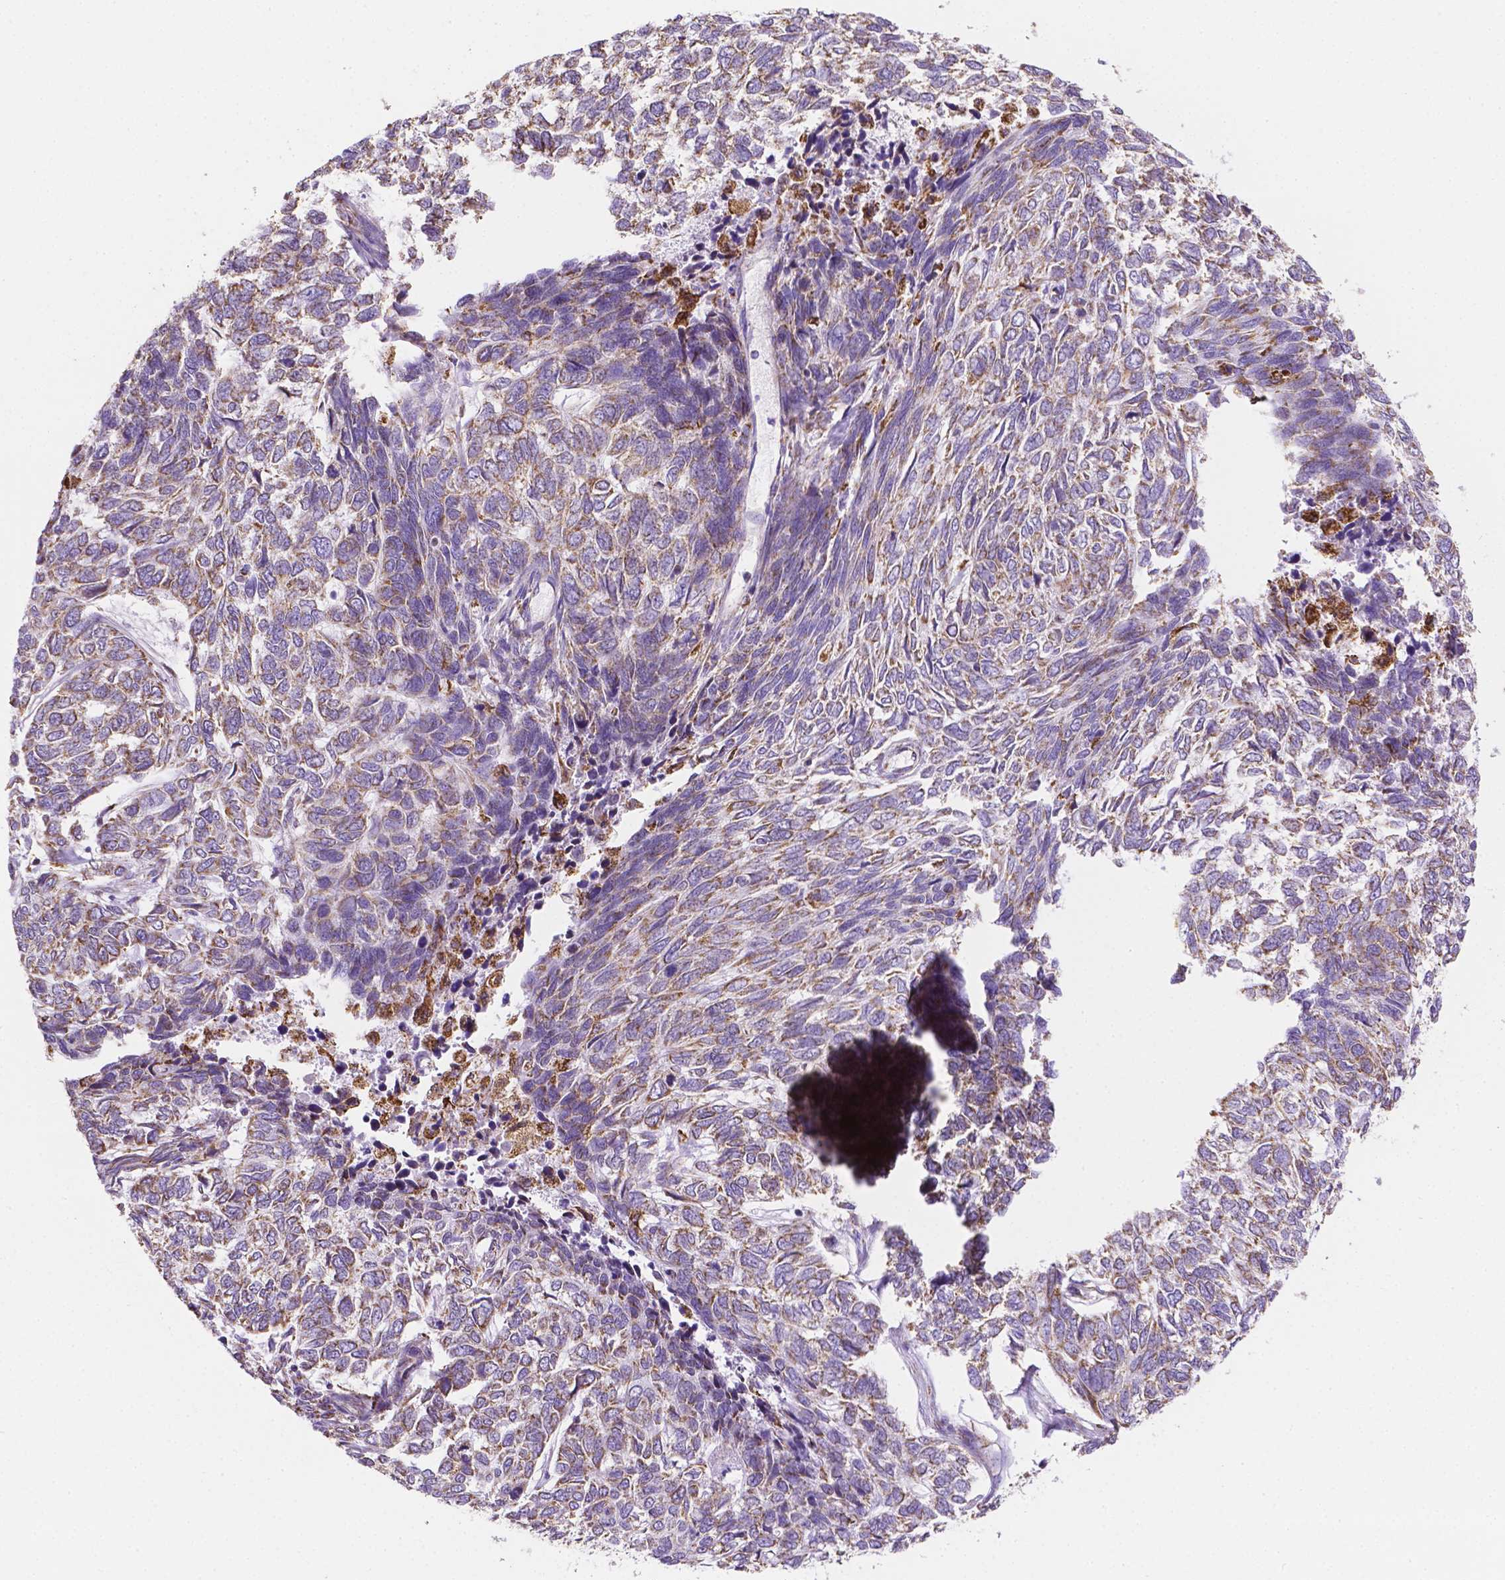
{"staining": {"intensity": "moderate", "quantity": ">75%", "location": "cytoplasmic/membranous"}, "tissue": "skin cancer", "cell_type": "Tumor cells", "image_type": "cancer", "snomed": [{"axis": "morphology", "description": "Basal cell carcinoma"}, {"axis": "topography", "description": "Skin"}], "caption": "Protein staining of skin basal cell carcinoma tissue shows moderate cytoplasmic/membranous expression in approximately >75% of tumor cells.", "gene": "RMDN3", "patient": {"sex": "female", "age": 65}}